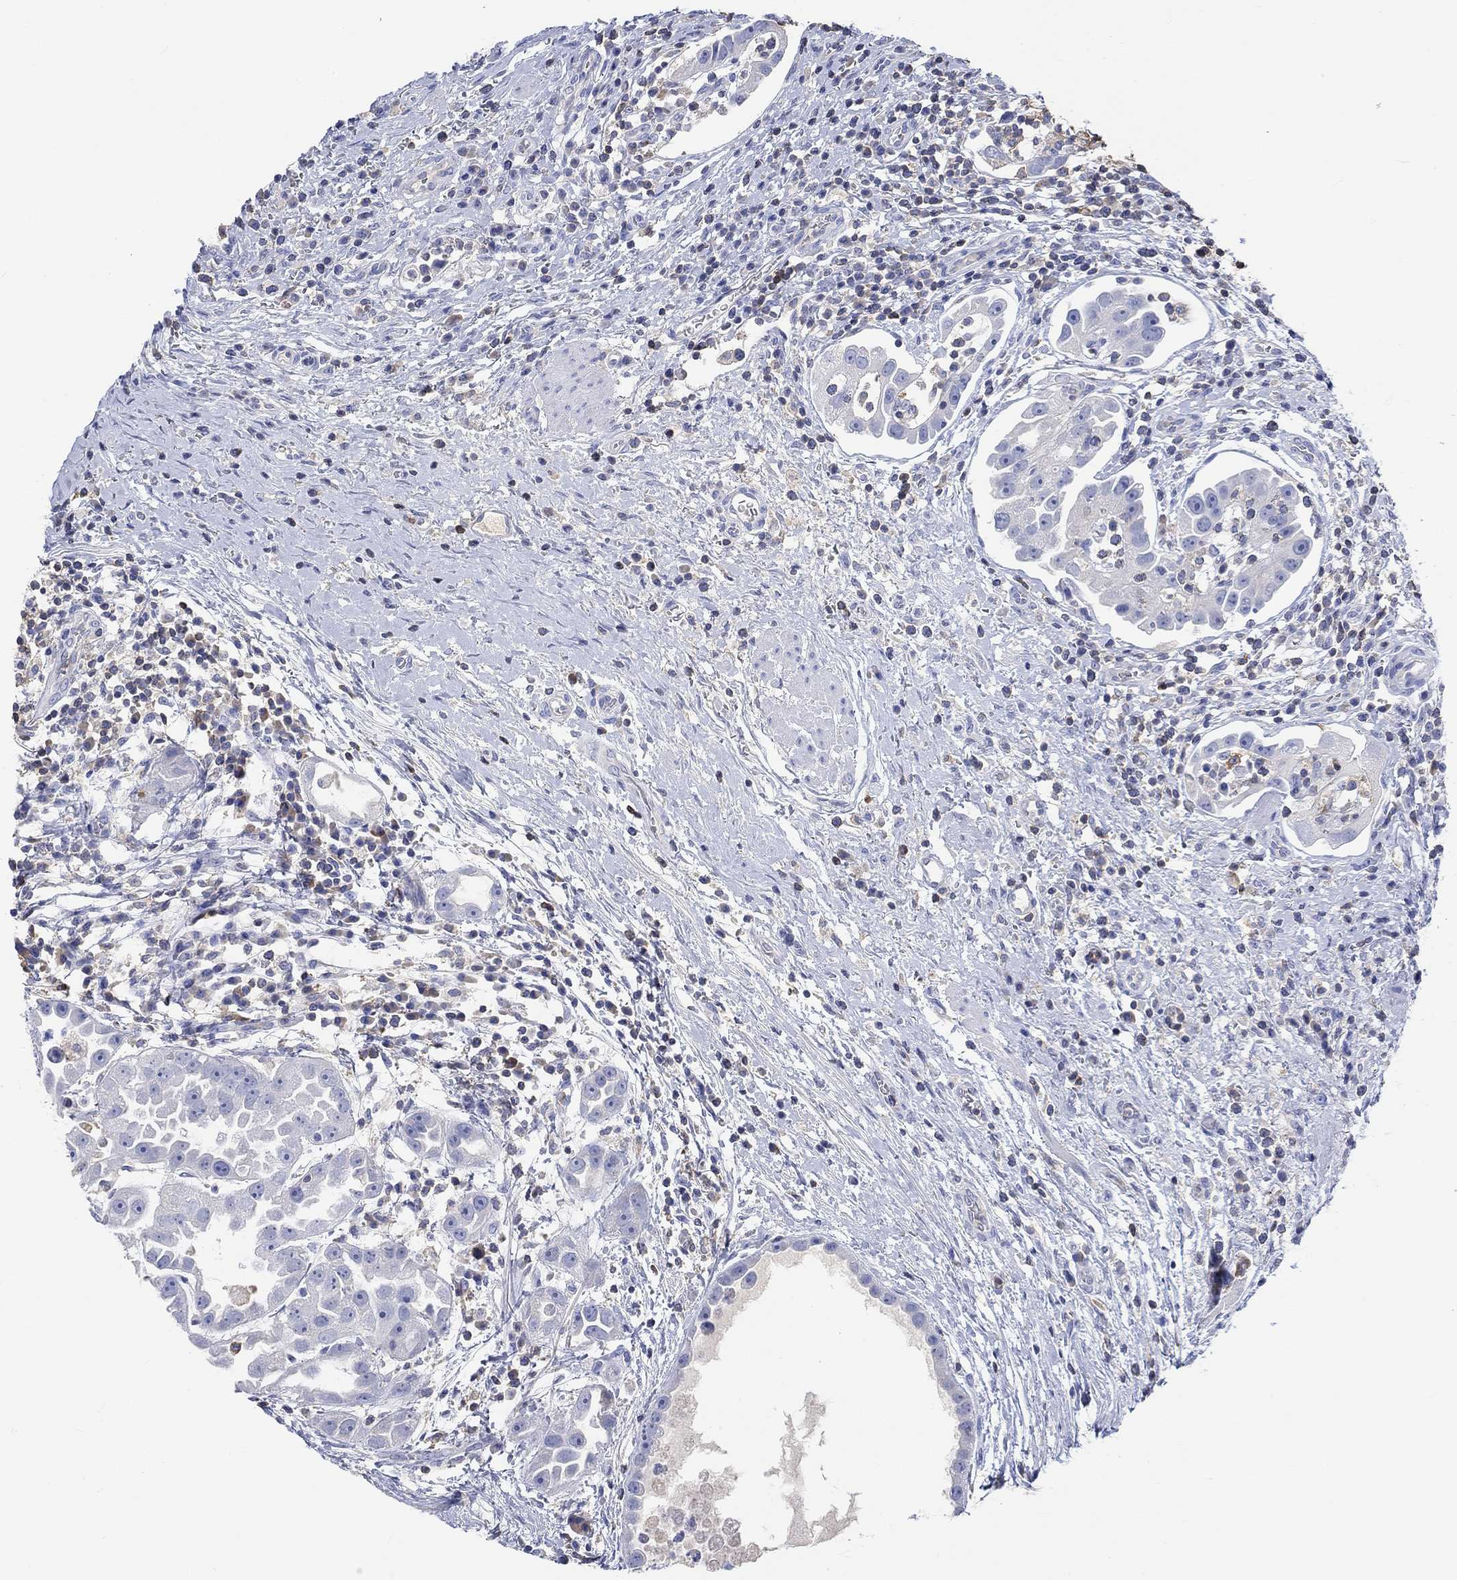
{"staining": {"intensity": "negative", "quantity": "none", "location": "none"}, "tissue": "urothelial cancer", "cell_type": "Tumor cells", "image_type": "cancer", "snomed": [{"axis": "morphology", "description": "Urothelial carcinoma, High grade"}, {"axis": "topography", "description": "Urinary bladder"}], "caption": "Tumor cells are negative for brown protein staining in high-grade urothelial carcinoma. (DAB (3,3'-diaminobenzidine) immunohistochemistry, high magnification).", "gene": "GCM1", "patient": {"sex": "female", "age": 41}}